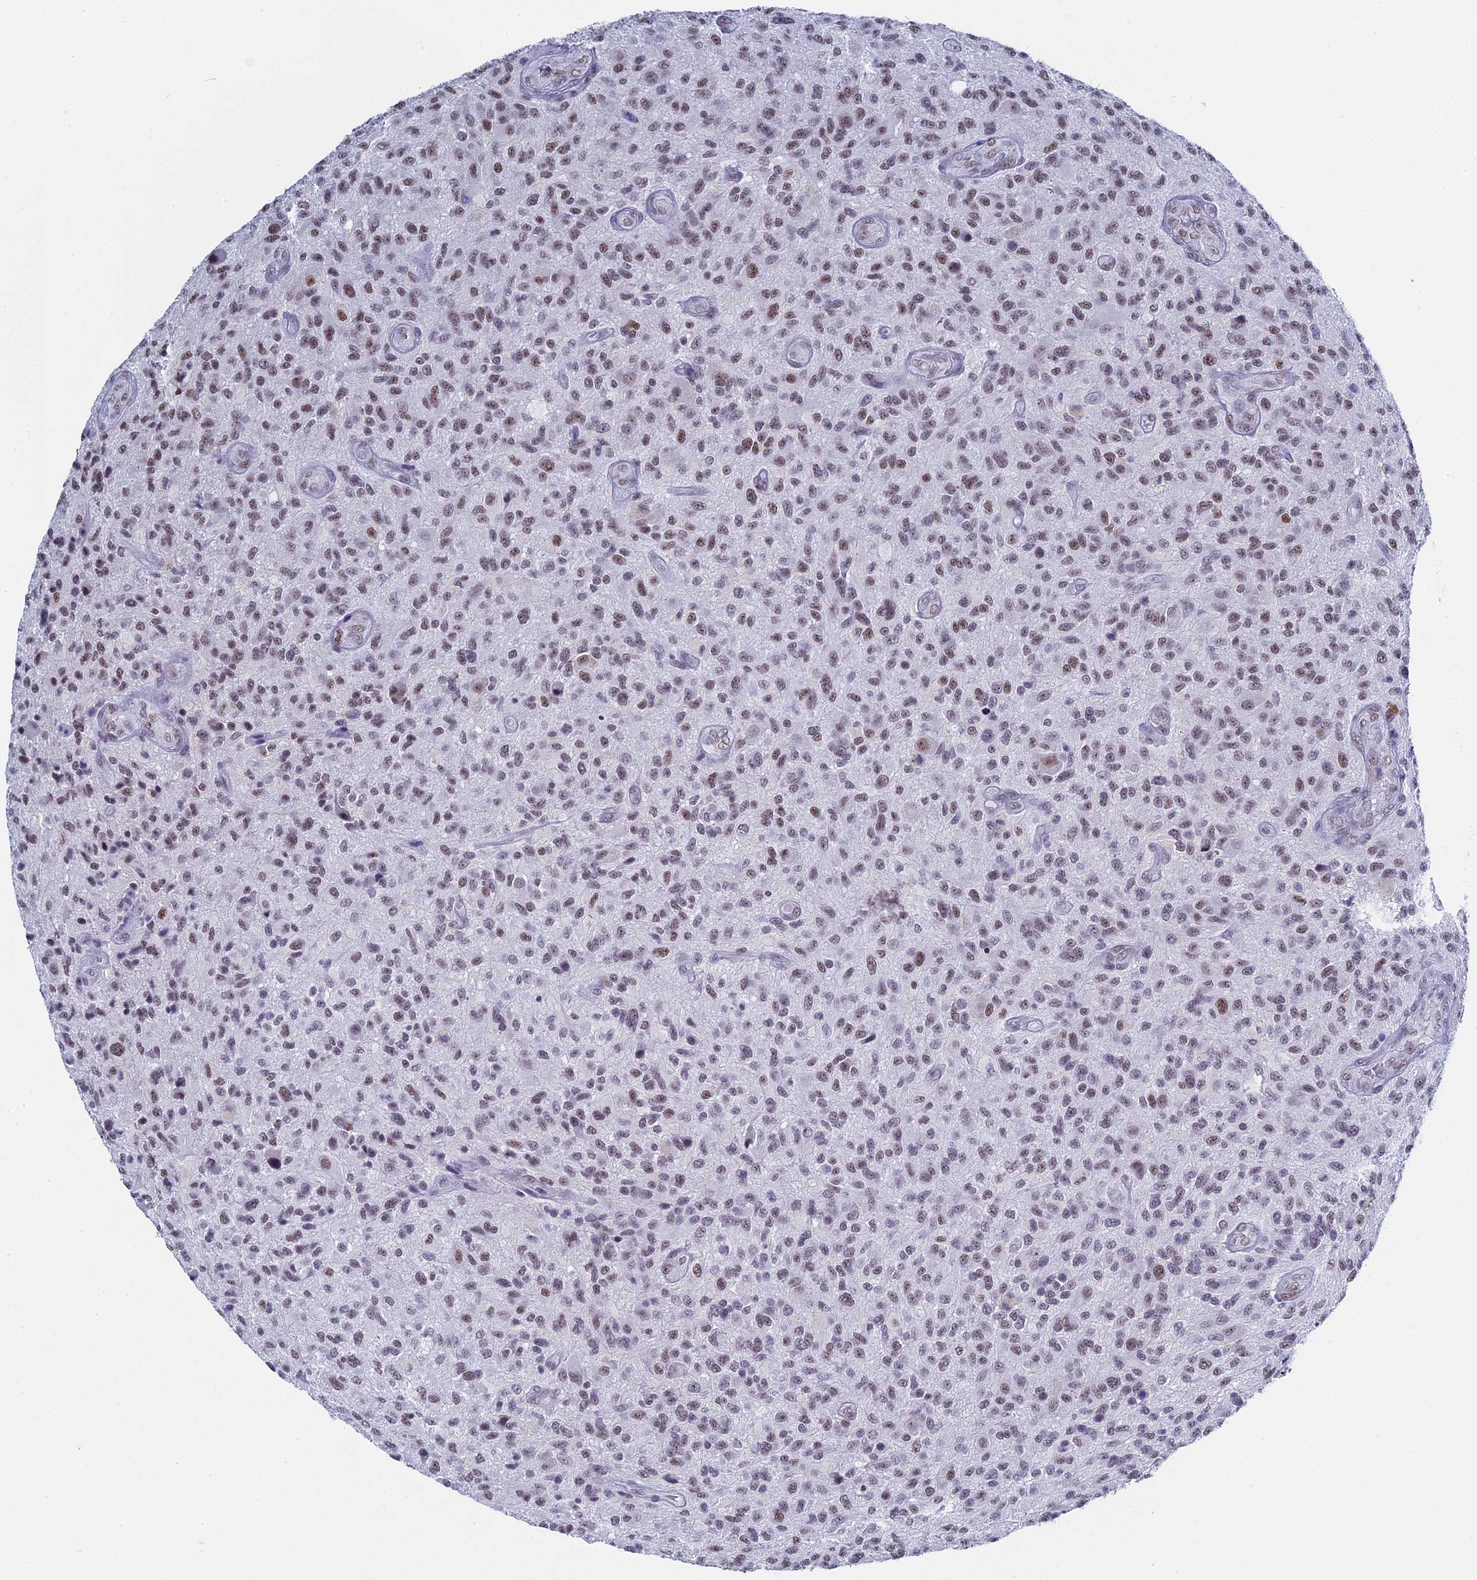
{"staining": {"intensity": "moderate", "quantity": ">75%", "location": "nuclear"}, "tissue": "glioma", "cell_type": "Tumor cells", "image_type": "cancer", "snomed": [{"axis": "morphology", "description": "Glioma, malignant, High grade"}, {"axis": "topography", "description": "Brain"}], "caption": "Glioma stained for a protein (brown) shows moderate nuclear positive expression in about >75% of tumor cells.", "gene": "CD2BP2", "patient": {"sex": "male", "age": 47}}